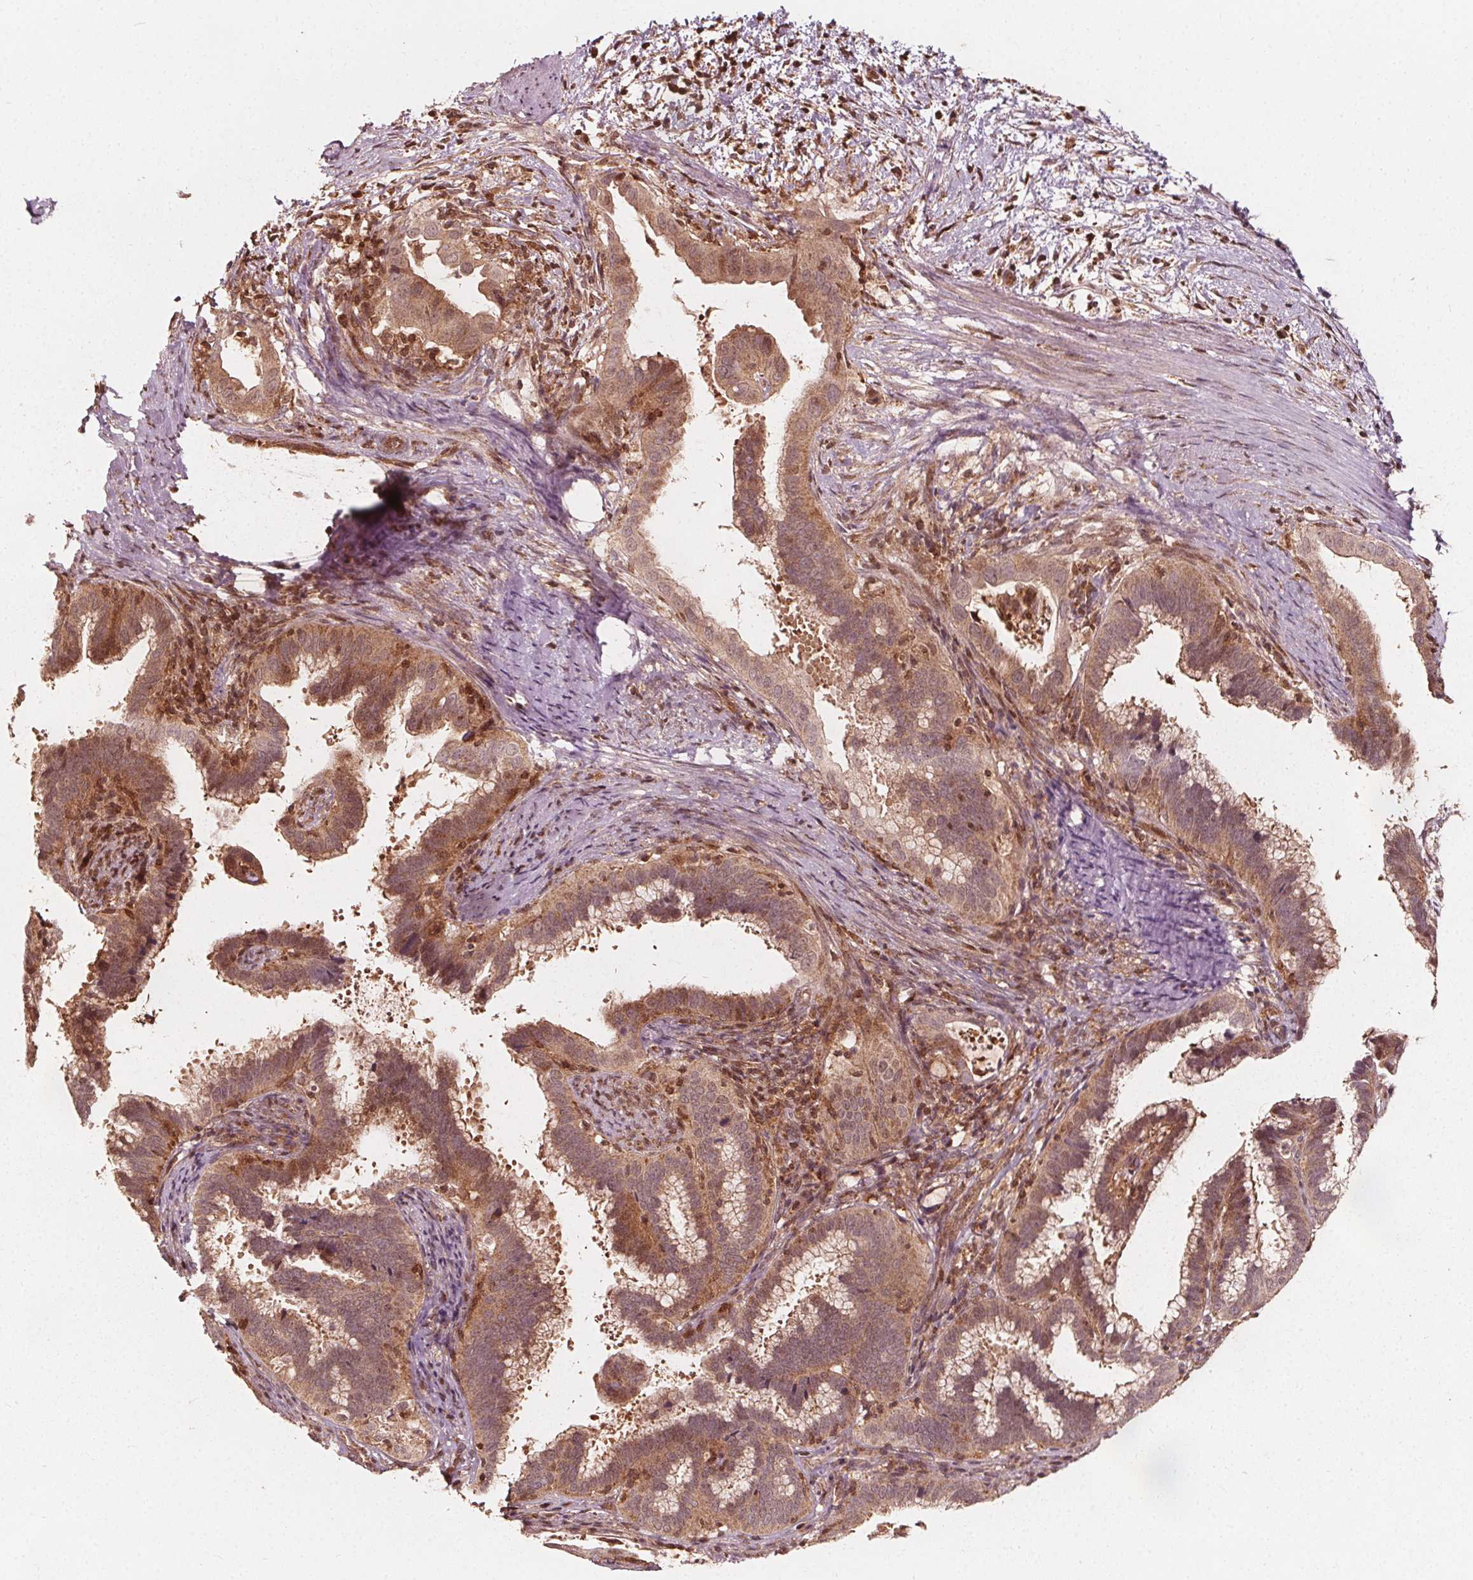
{"staining": {"intensity": "moderate", "quantity": ">75%", "location": "cytoplasmic/membranous"}, "tissue": "cervical cancer", "cell_type": "Tumor cells", "image_type": "cancer", "snomed": [{"axis": "morphology", "description": "Adenocarcinoma, NOS"}, {"axis": "topography", "description": "Cervix"}], "caption": "The immunohistochemical stain shows moderate cytoplasmic/membranous staining in tumor cells of cervical cancer tissue.", "gene": "AIP", "patient": {"sex": "female", "age": 56}}